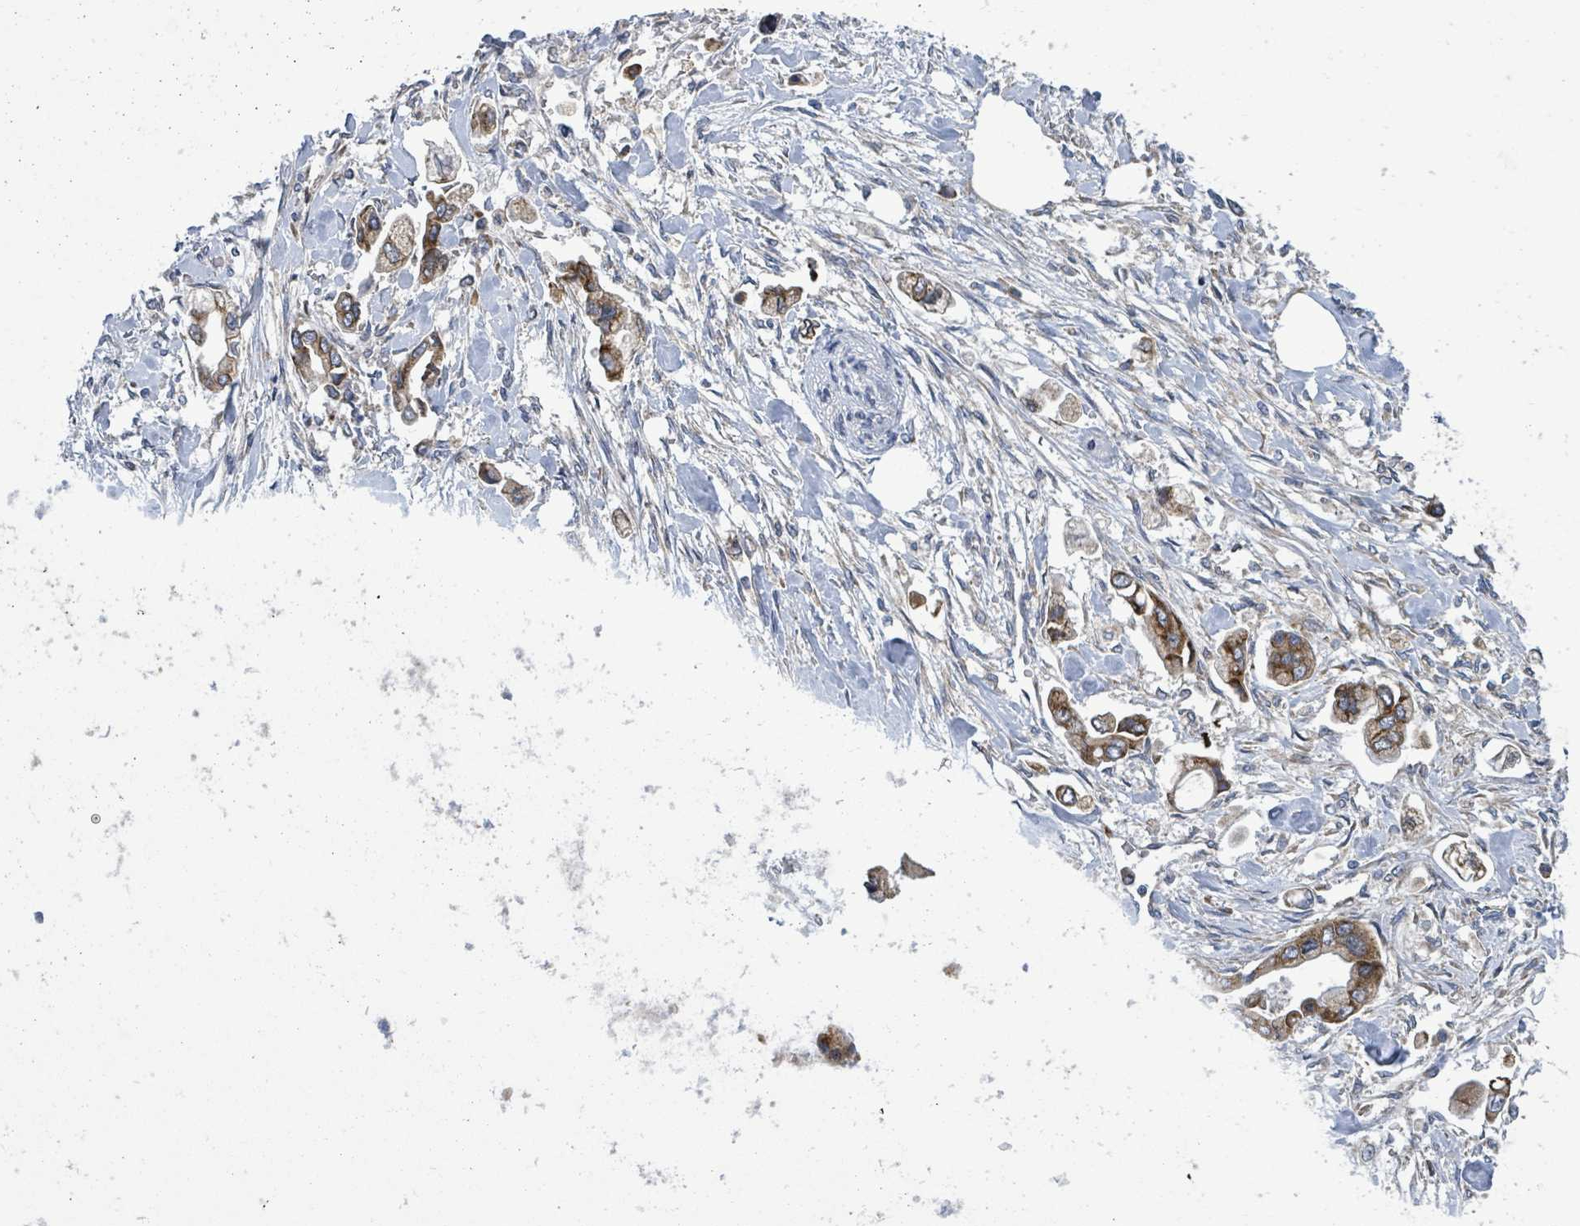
{"staining": {"intensity": "moderate", "quantity": ">75%", "location": "cytoplasmic/membranous"}, "tissue": "stomach cancer", "cell_type": "Tumor cells", "image_type": "cancer", "snomed": [{"axis": "morphology", "description": "Adenocarcinoma, NOS"}, {"axis": "topography", "description": "Stomach"}], "caption": "A brown stain shows moderate cytoplasmic/membranous positivity of a protein in stomach adenocarcinoma tumor cells. (IHC, brightfield microscopy, high magnification).", "gene": "NOMO1", "patient": {"sex": "male", "age": 62}}